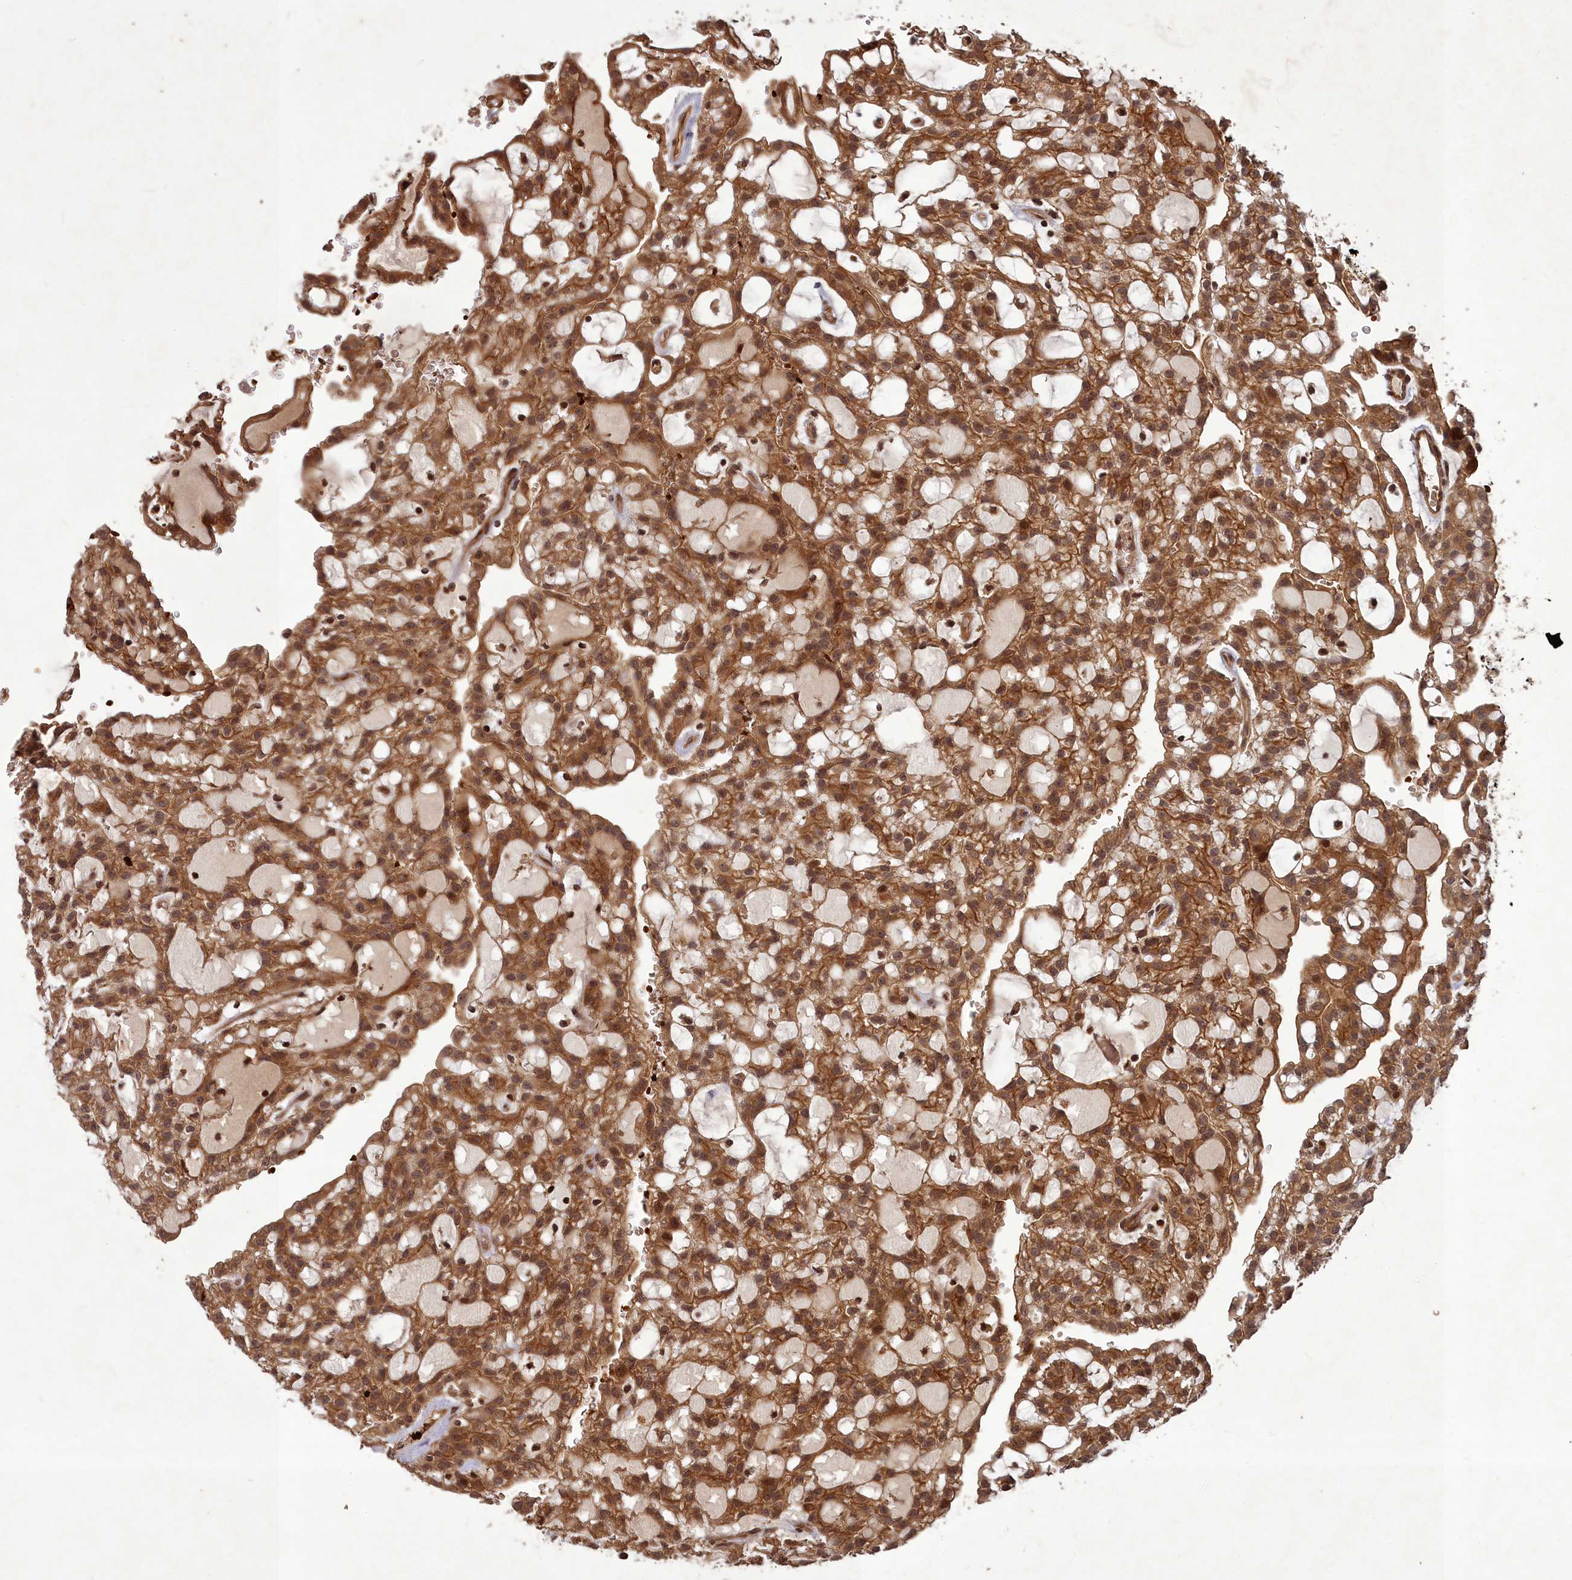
{"staining": {"intensity": "strong", "quantity": ">75%", "location": "cytoplasmic/membranous,nuclear"}, "tissue": "renal cancer", "cell_type": "Tumor cells", "image_type": "cancer", "snomed": [{"axis": "morphology", "description": "Adenocarcinoma, NOS"}, {"axis": "topography", "description": "Kidney"}], "caption": "Approximately >75% of tumor cells in adenocarcinoma (renal) show strong cytoplasmic/membranous and nuclear protein staining as visualized by brown immunohistochemical staining.", "gene": "SRMS", "patient": {"sex": "male", "age": 63}}